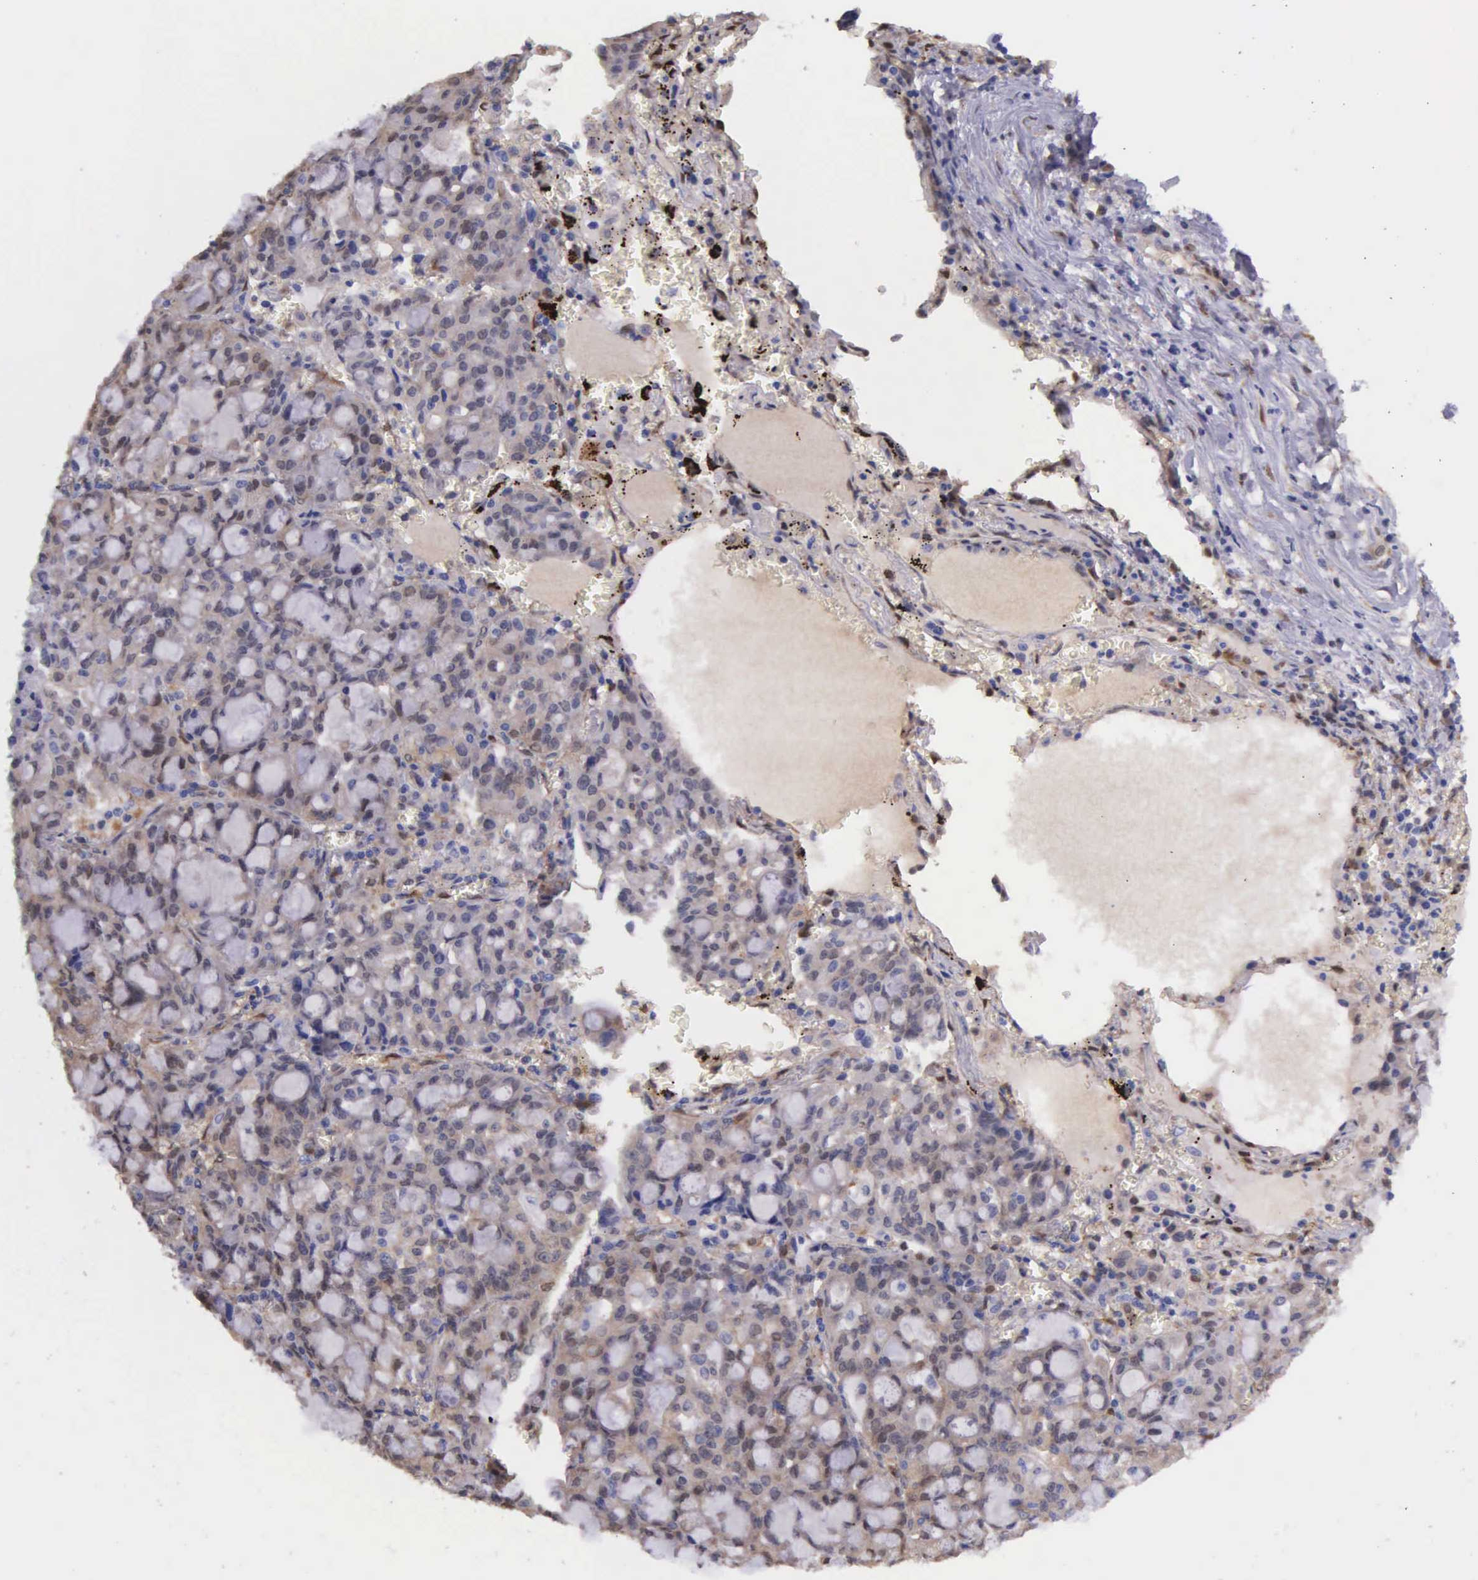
{"staining": {"intensity": "moderate", "quantity": "25%-75%", "location": "cytoplasmic/membranous"}, "tissue": "lung cancer", "cell_type": "Tumor cells", "image_type": "cancer", "snomed": [{"axis": "morphology", "description": "Adenocarcinoma, NOS"}, {"axis": "topography", "description": "Lung"}], "caption": "An immunohistochemistry (IHC) photomicrograph of neoplastic tissue is shown. Protein staining in brown highlights moderate cytoplasmic/membranous positivity in lung adenocarcinoma within tumor cells.", "gene": "GSTT2", "patient": {"sex": "female", "age": 44}}